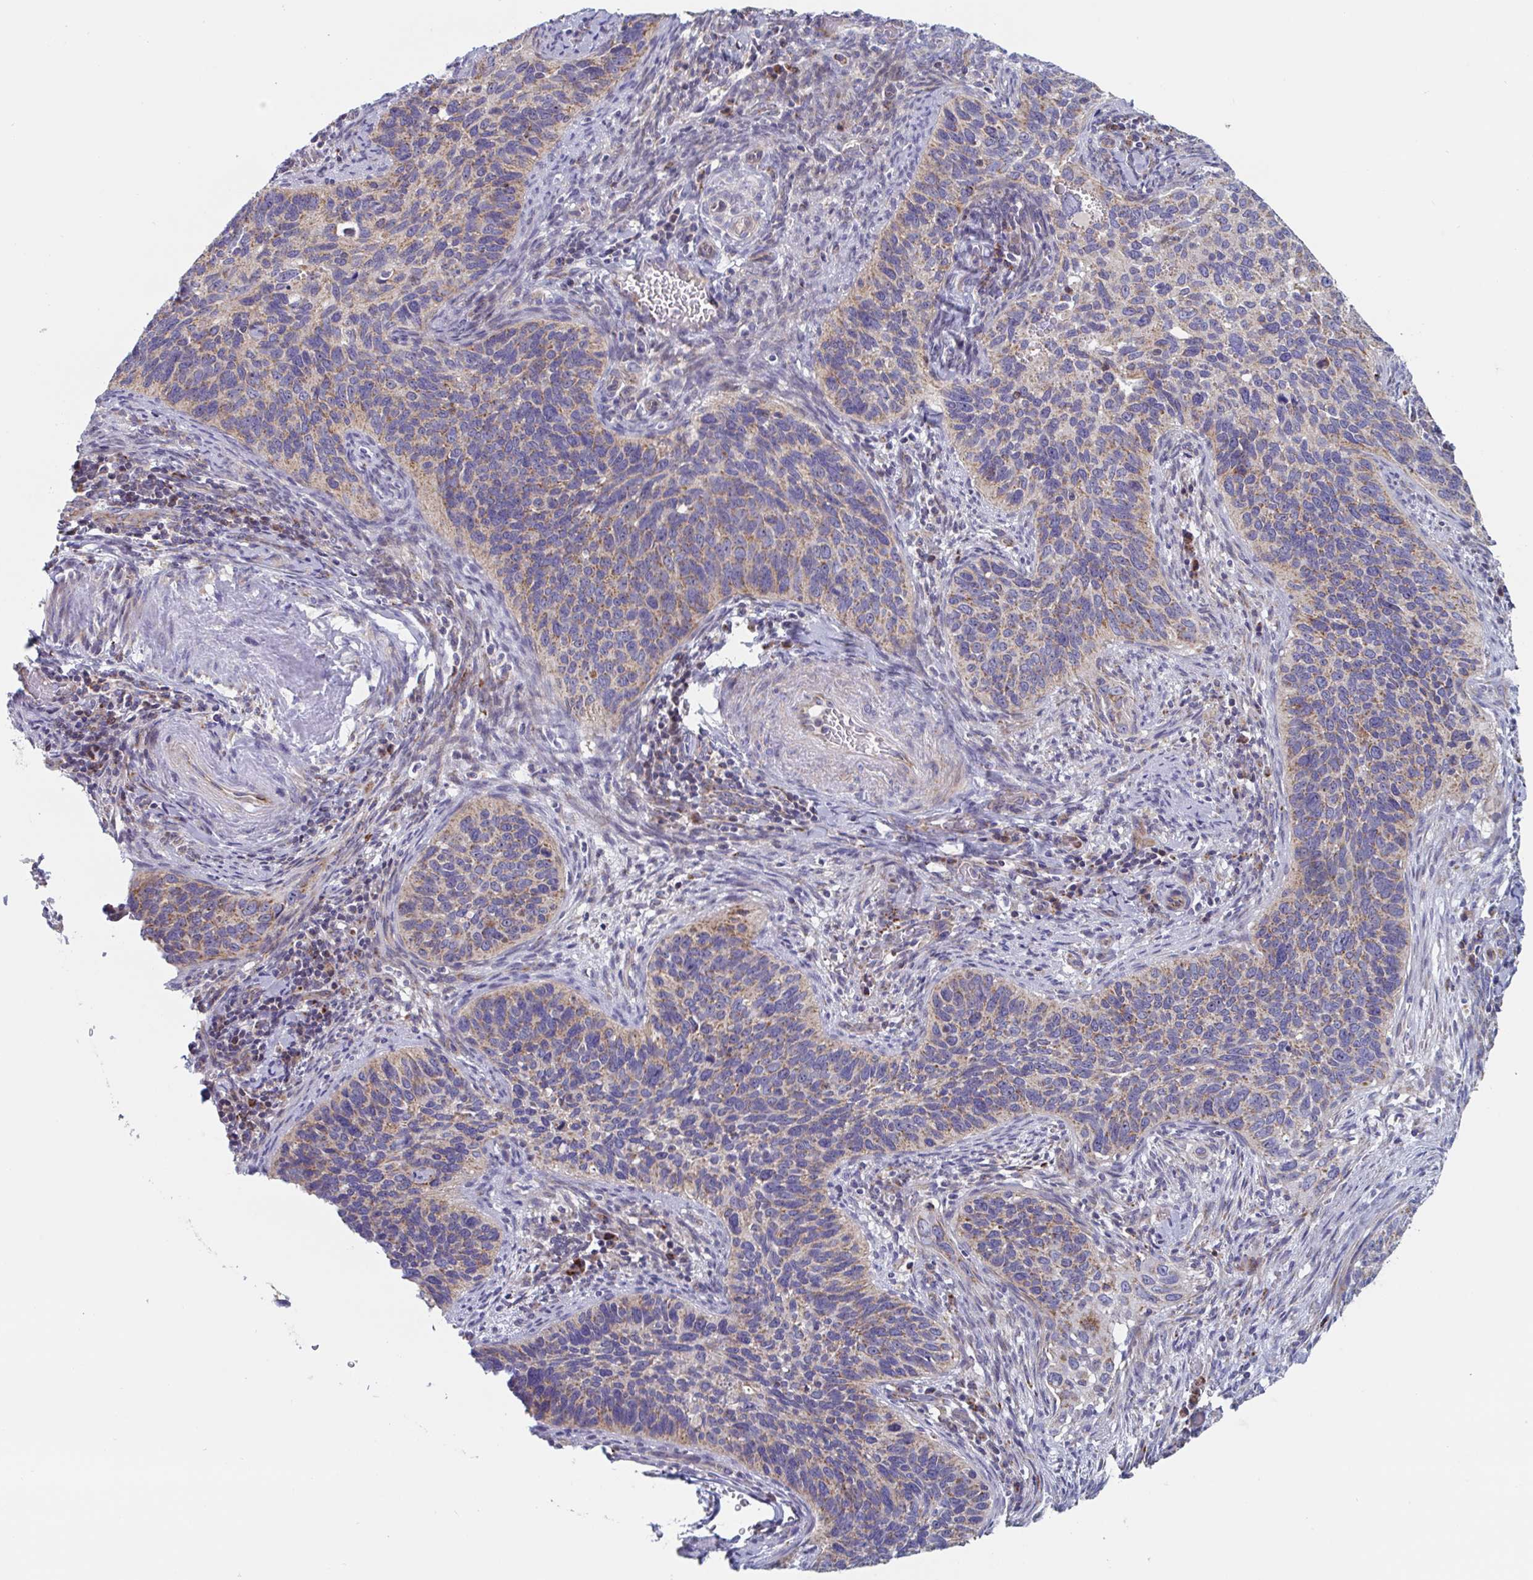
{"staining": {"intensity": "weak", "quantity": "25%-75%", "location": "cytoplasmic/membranous"}, "tissue": "cervical cancer", "cell_type": "Tumor cells", "image_type": "cancer", "snomed": [{"axis": "morphology", "description": "Squamous cell carcinoma, NOS"}, {"axis": "topography", "description": "Cervix"}], "caption": "Brown immunohistochemical staining in cervical squamous cell carcinoma demonstrates weak cytoplasmic/membranous positivity in approximately 25%-75% of tumor cells.", "gene": "MRPL53", "patient": {"sex": "female", "age": 51}}